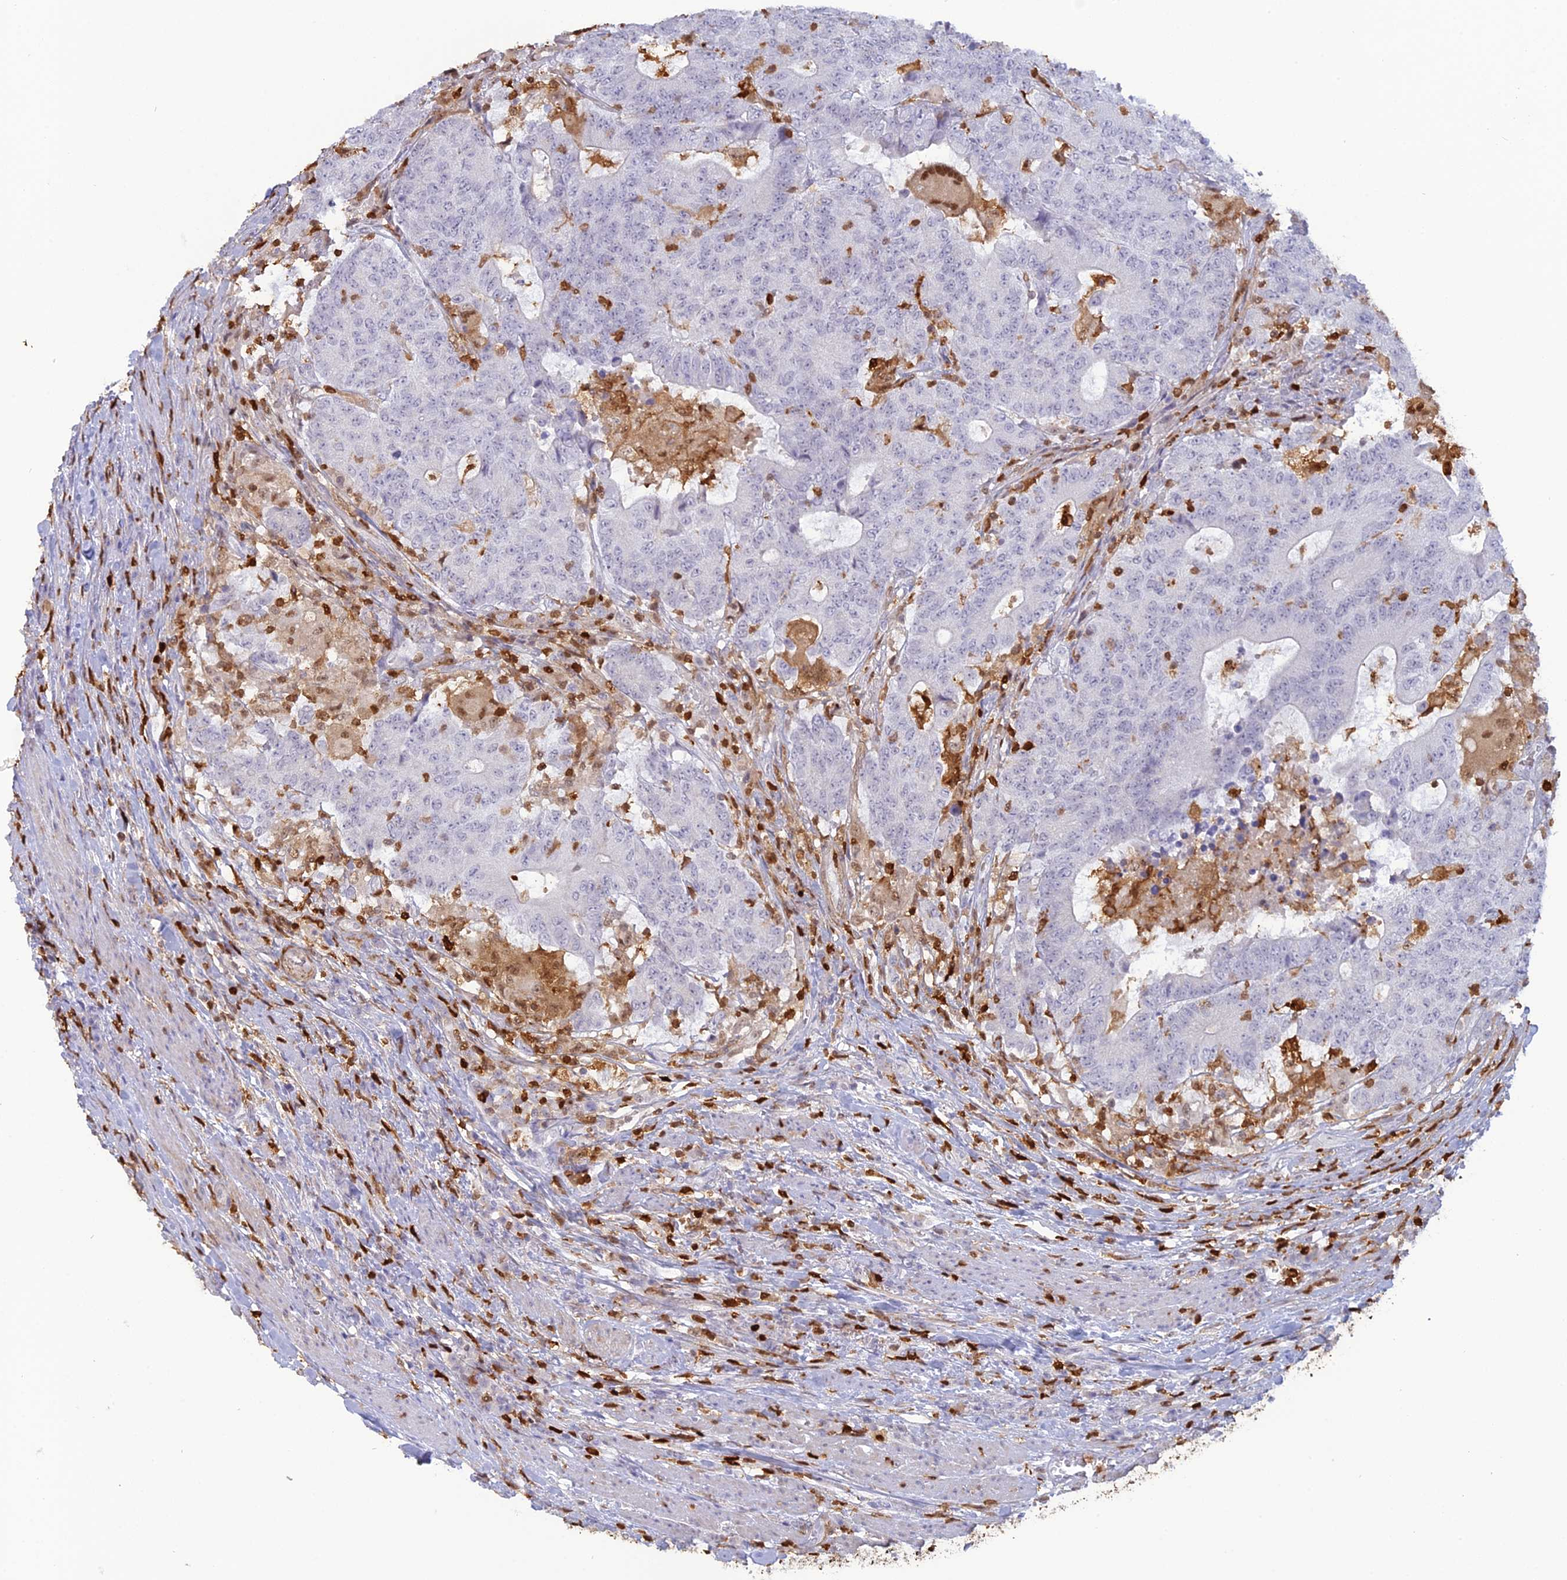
{"staining": {"intensity": "negative", "quantity": "none", "location": "none"}, "tissue": "colorectal cancer", "cell_type": "Tumor cells", "image_type": "cancer", "snomed": [{"axis": "morphology", "description": "Adenocarcinoma, NOS"}, {"axis": "topography", "description": "Colon"}], "caption": "Immunohistochemistry micrograph of human colorectal adenocarcinoma stained for a protein (brown), which shows no positivity in tumor cells.", "gene": "PGBD4", "patient": {"sex": "female", "age": 75}}